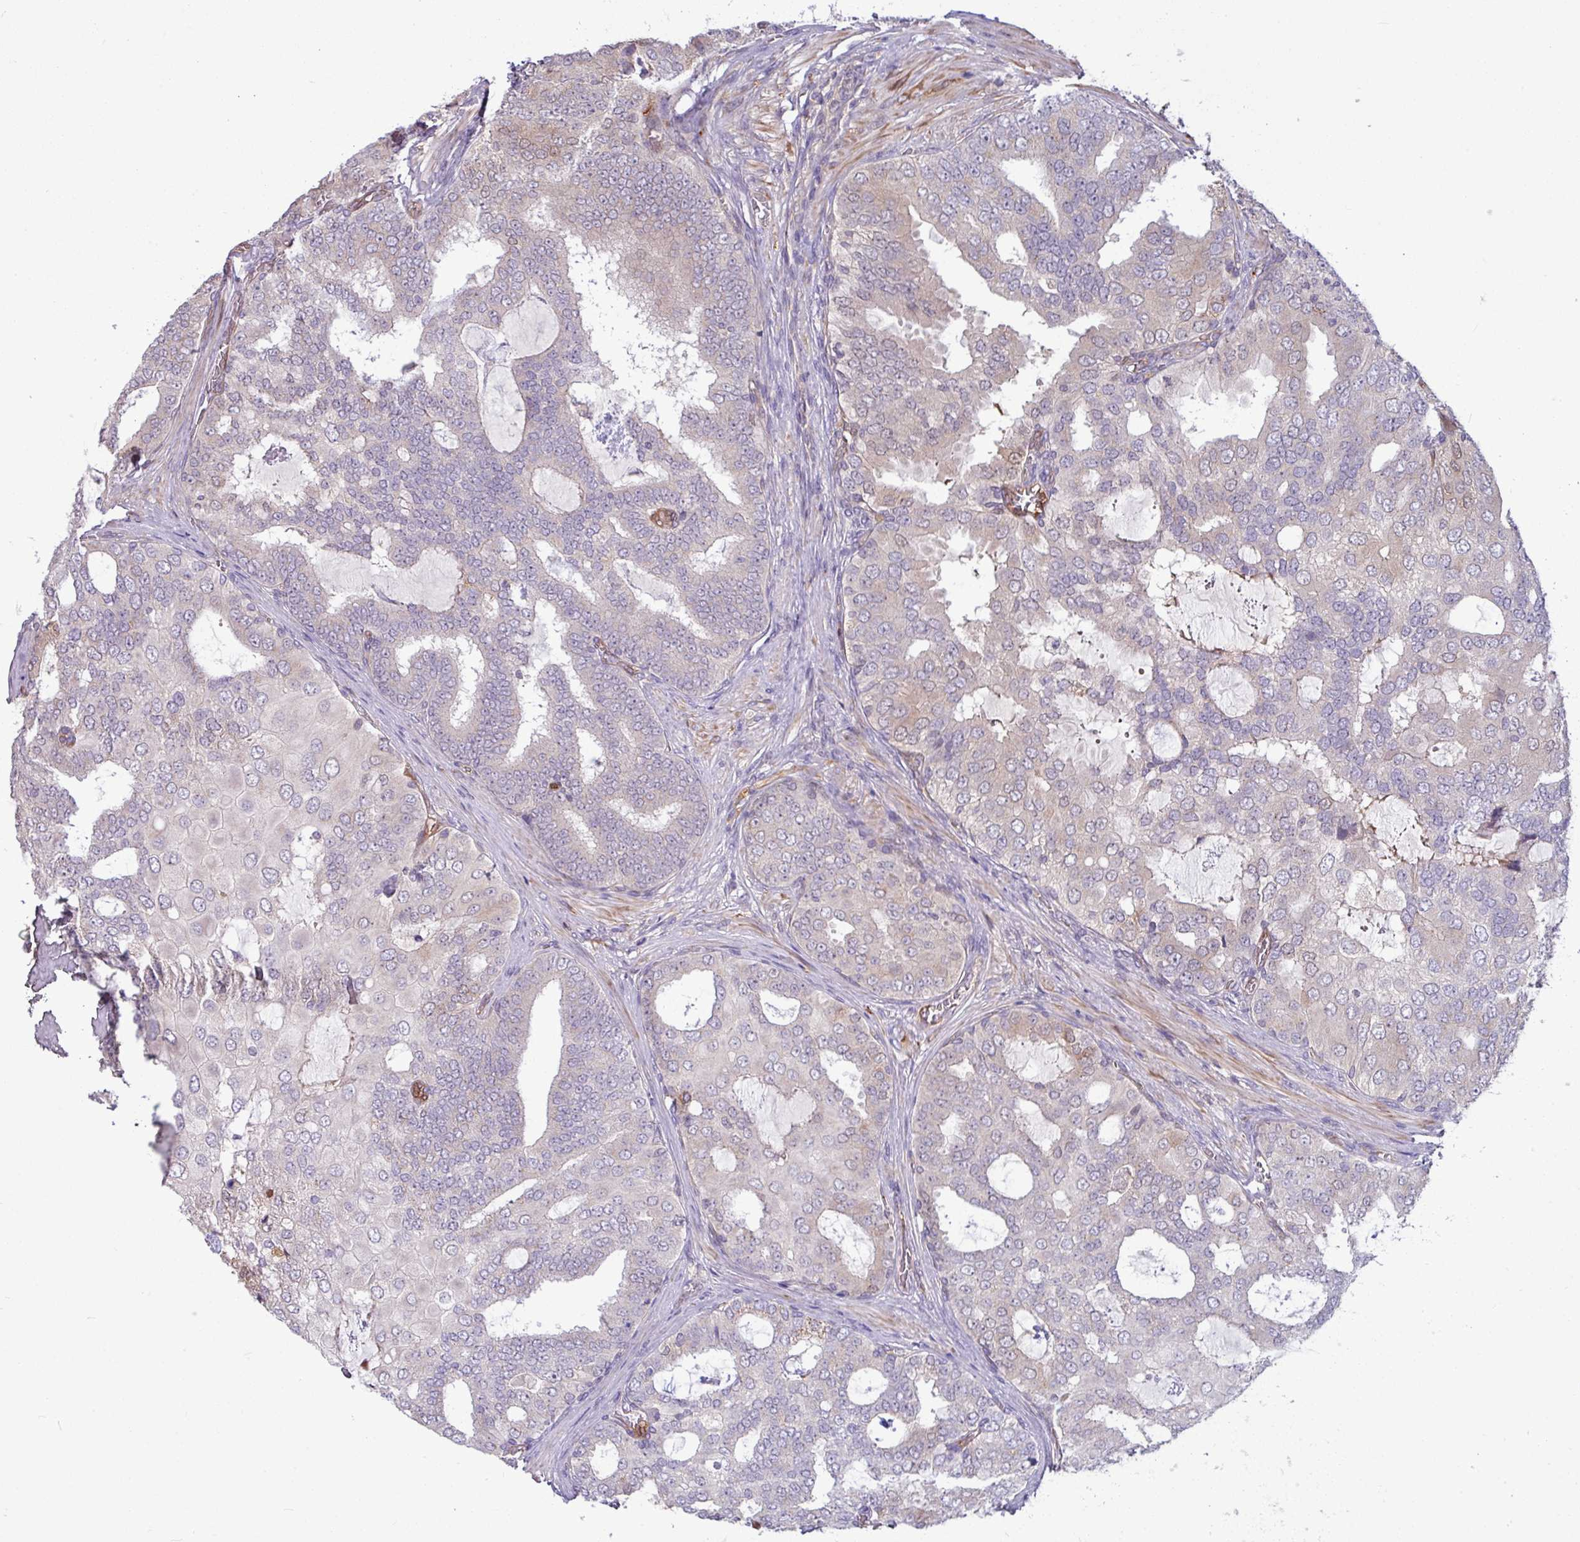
{"staining": {"intensity": "strong", "quantity": "<25%", "location": "cytoplasmic/membranous,nuclear"}, "tissue": "prostate cancer", "cell_type": "Tumor cells", "image_type": "cancer", "snomed": [{"axis": "morphology", "description": "Adenocarcinoma, High grade"}, {"axis": "topography", "description": "Prostate"}], "caption": "Prostate adenocarcinoma (high-grade) tissue shows strong cytoplasmic/membranous and nuclear staining in approximately <25% of tumor cells, visualized by immunohistochemistry.", "gene": "B4GALNT4", "patient": {"sex": "male", "age": 55}}